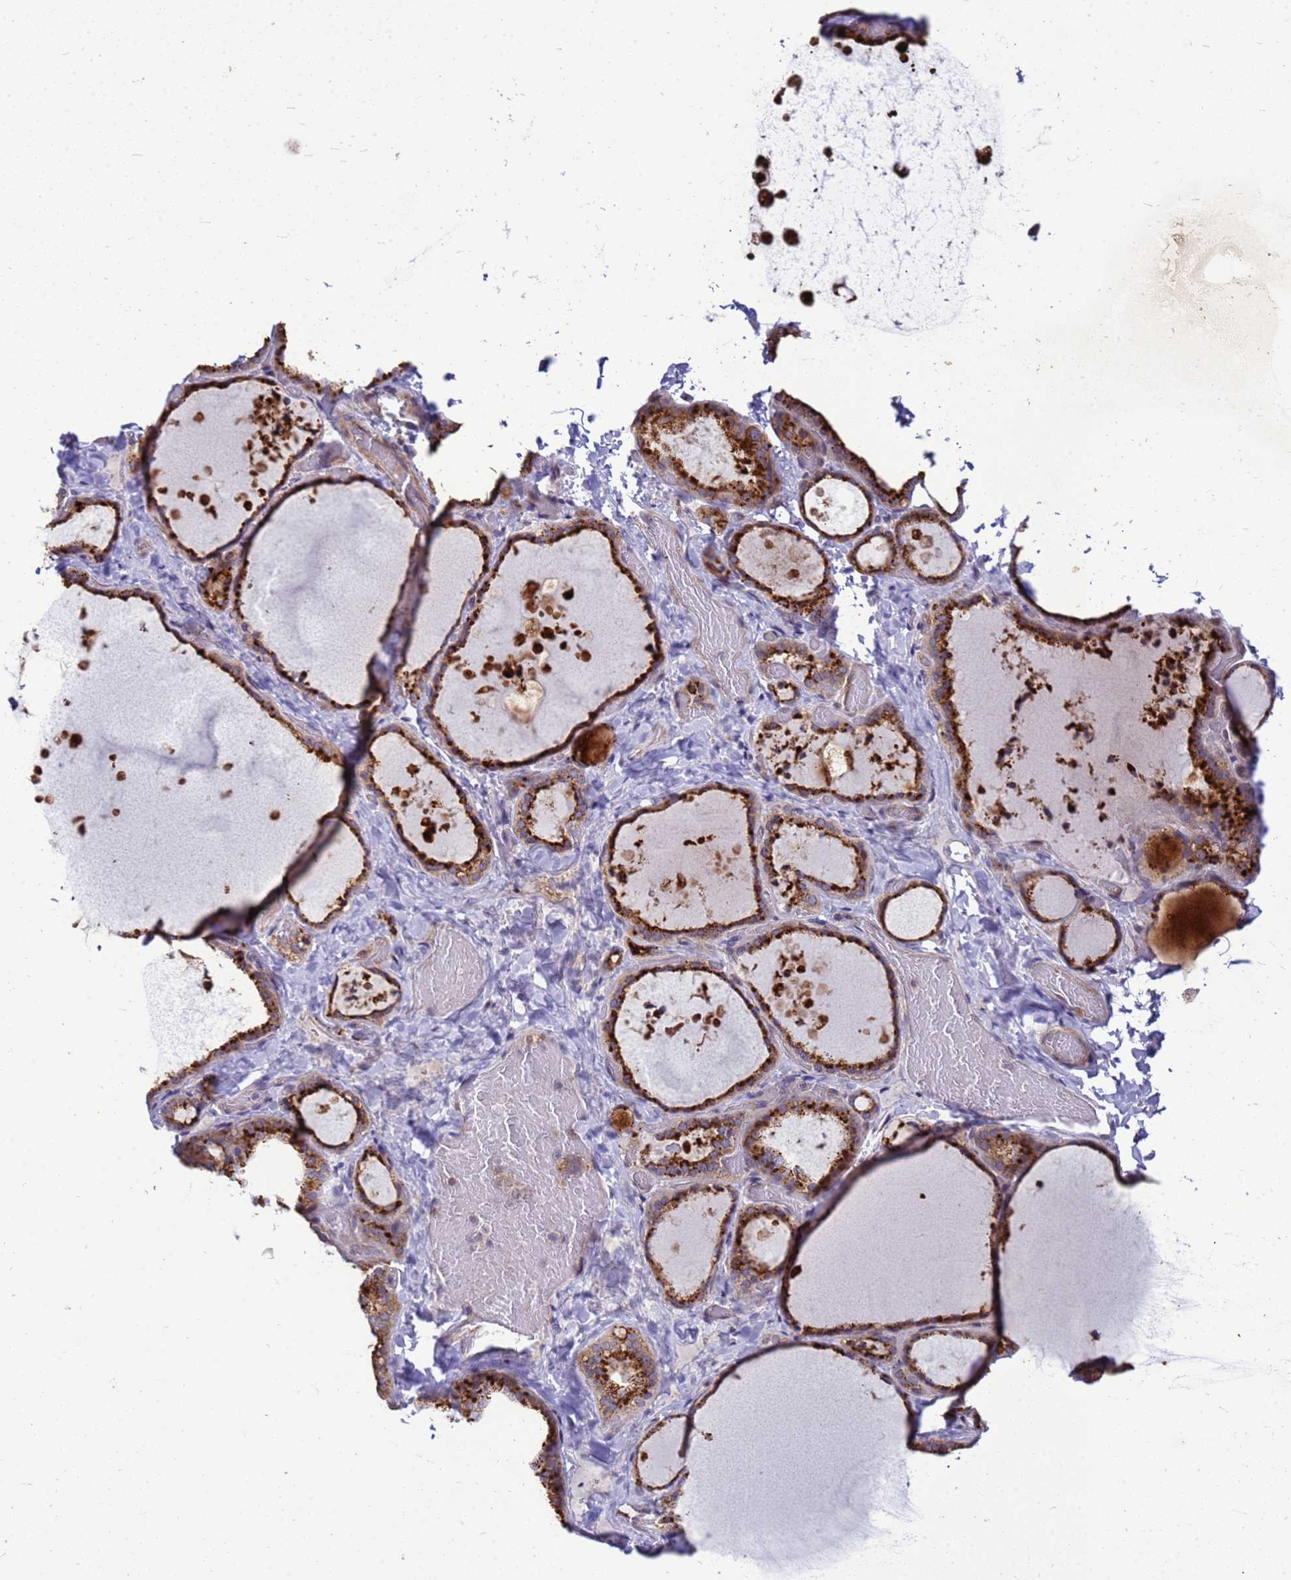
{"staining": {"intensity": "strong", "quantity": ">75%", "location": "cytoplasmic/membranous"}, "tissue": "thyroid gland", "cell_type": "Glandular cells", "image_type": "normal", "snomed": [{"axis": "morphology", "description": "Normal tissue, NOS"}, {"axis": "topography", "description": "Thyroid gland"}], "caption": "Thyroid gland was stained to show a protein in brown. There is high levels of strong cytoplasmic/membranous expression in about >75% of glandular cells. The protein is stained brown, and the nuclei are stained in blue (DAB (3,3'-diaminobenzidine) IHC with brightfield microscopy, high magnification).", "gene": "C12orf43", "patient": {"sex": "female", "age": 44}}